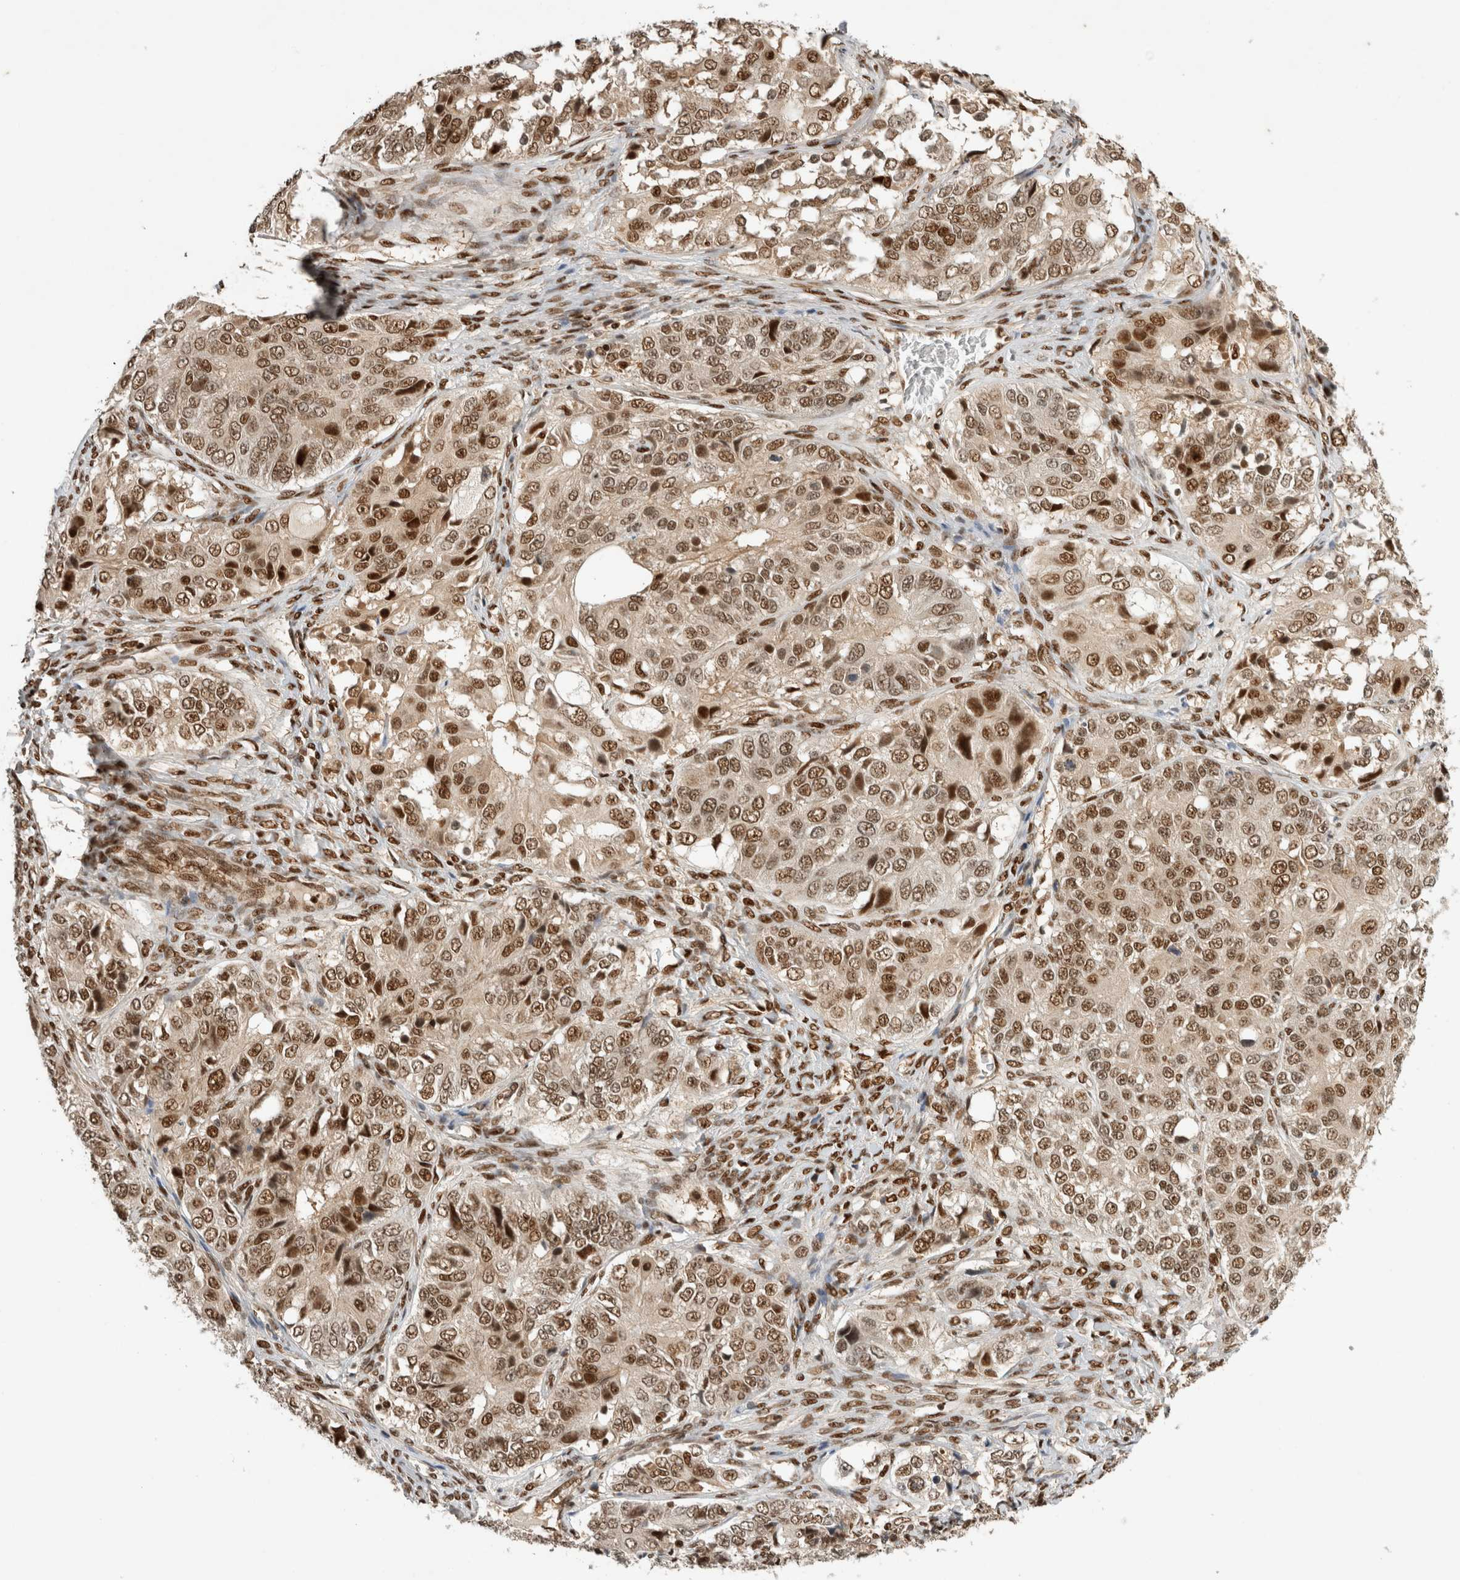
{"staining": {"intensity": "moderate", "quantity": ">75%", "location": "nuclear"}, "tissue": "ovarian cancer", "cell_type": "Tumor cells", "image_type": "cancer", "snomed": [{"axis": "morphology", "description": "Carcinoma, endometroid"}, {"axis": "topography", "description": "Ovary"}], "caption": "The immunohistochemical stain highlights moderate nuclear expression in tumor cells of endometroid carcinoma (ovarian) tissue.", "gene": "SNRNP40", "patient": {"sex": "female", "age": 51}}